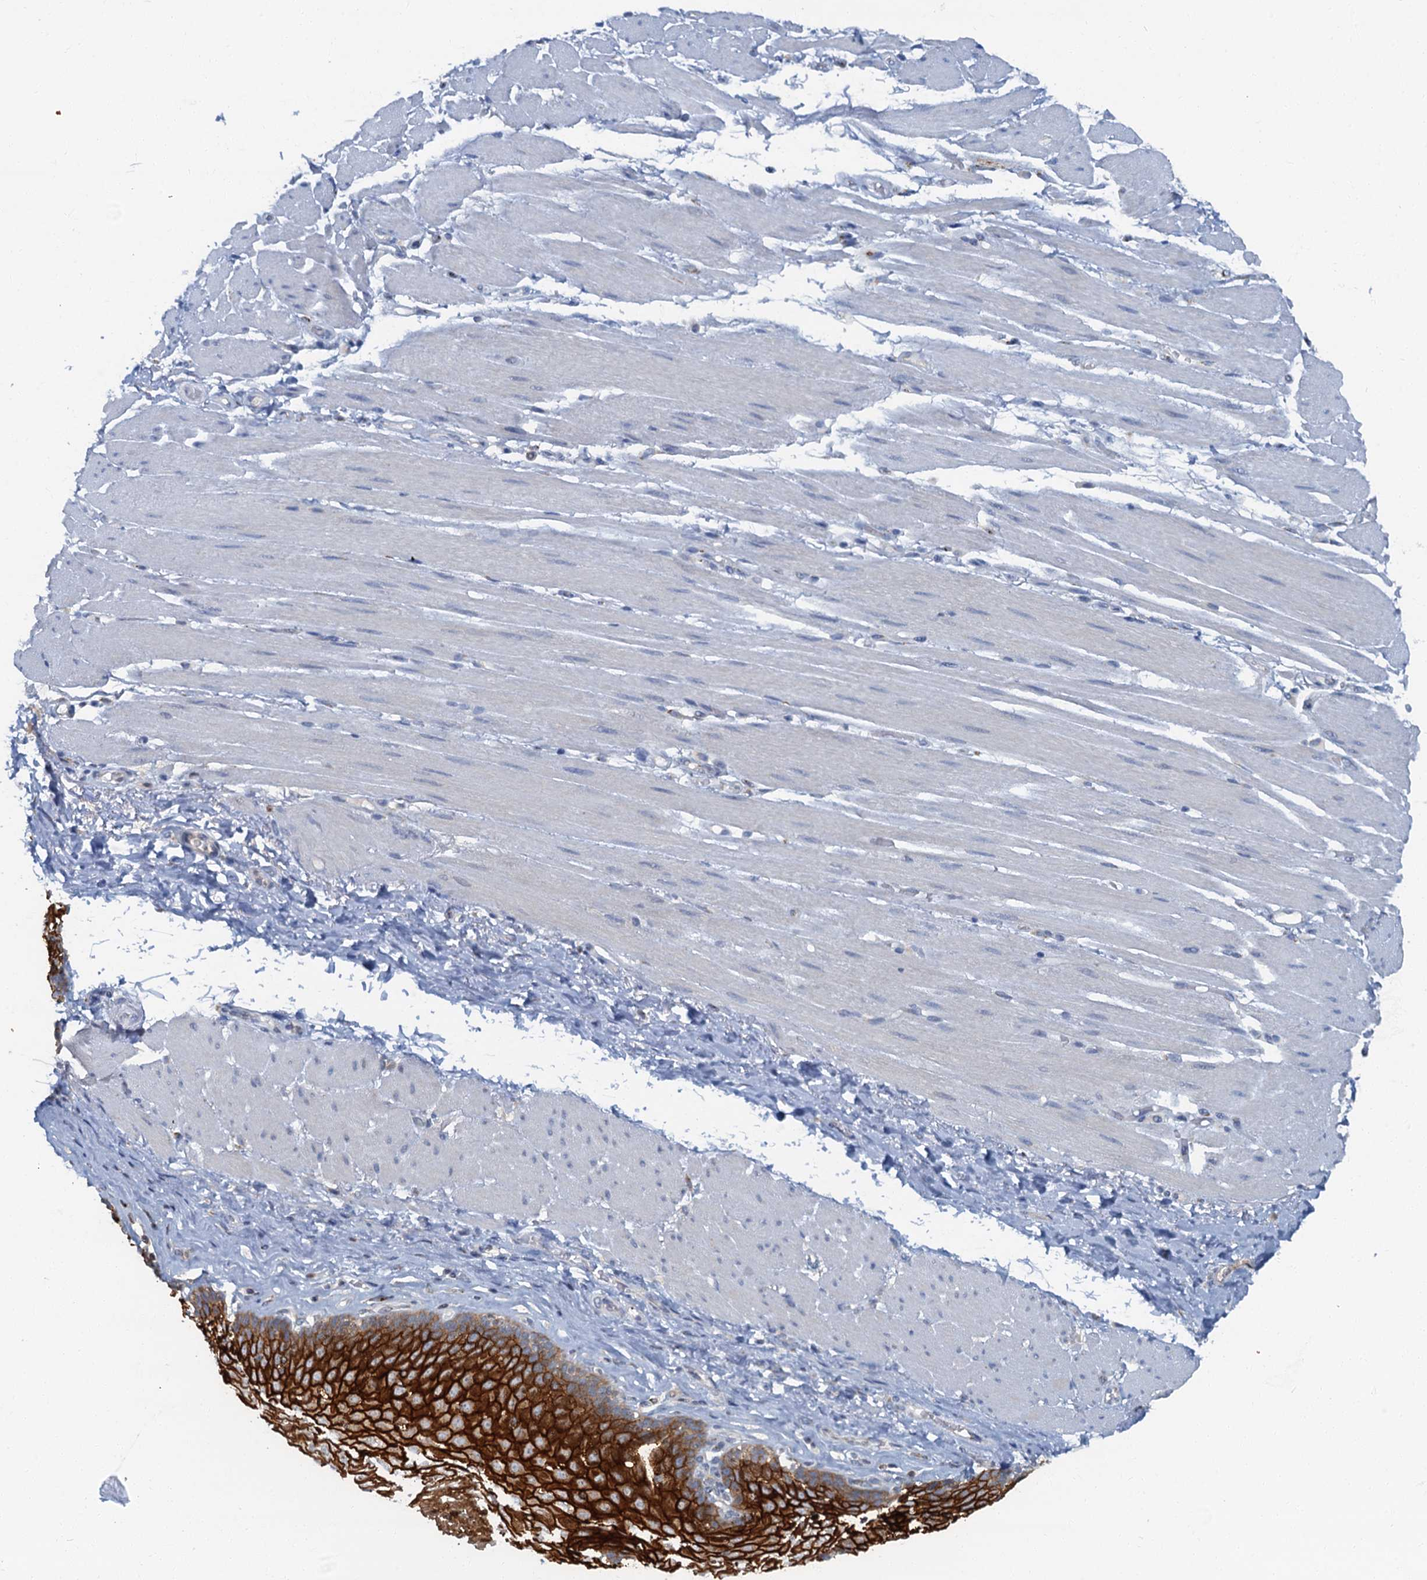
{"staining": {"intensity": "strong", "quantity": "25%-75%", "location": "cytoplasmic/membranous"}, "tissue": "esophagus", "cell_type": "Squamous epithelial cells", "image_type": "normal", "snomed": [{"axis": "morphology", "description": "Normal tissue, NOS"}, {"axis": "topography", "description": "Esophagus"}], "caption": "Esophagus stained with DAB (3,3'-diaminobenzidine) IHC exhibits high levels of strong cytoplasmic/membranous staining in approximately 25%-75% of squamous epithelial cells. (DAB (3,3'-diaminobenzidine) = brown stain, brightfield microscopy at high magnification).", "gene": "LYPD3", "patient": {"sex": "female", "age": 66}}